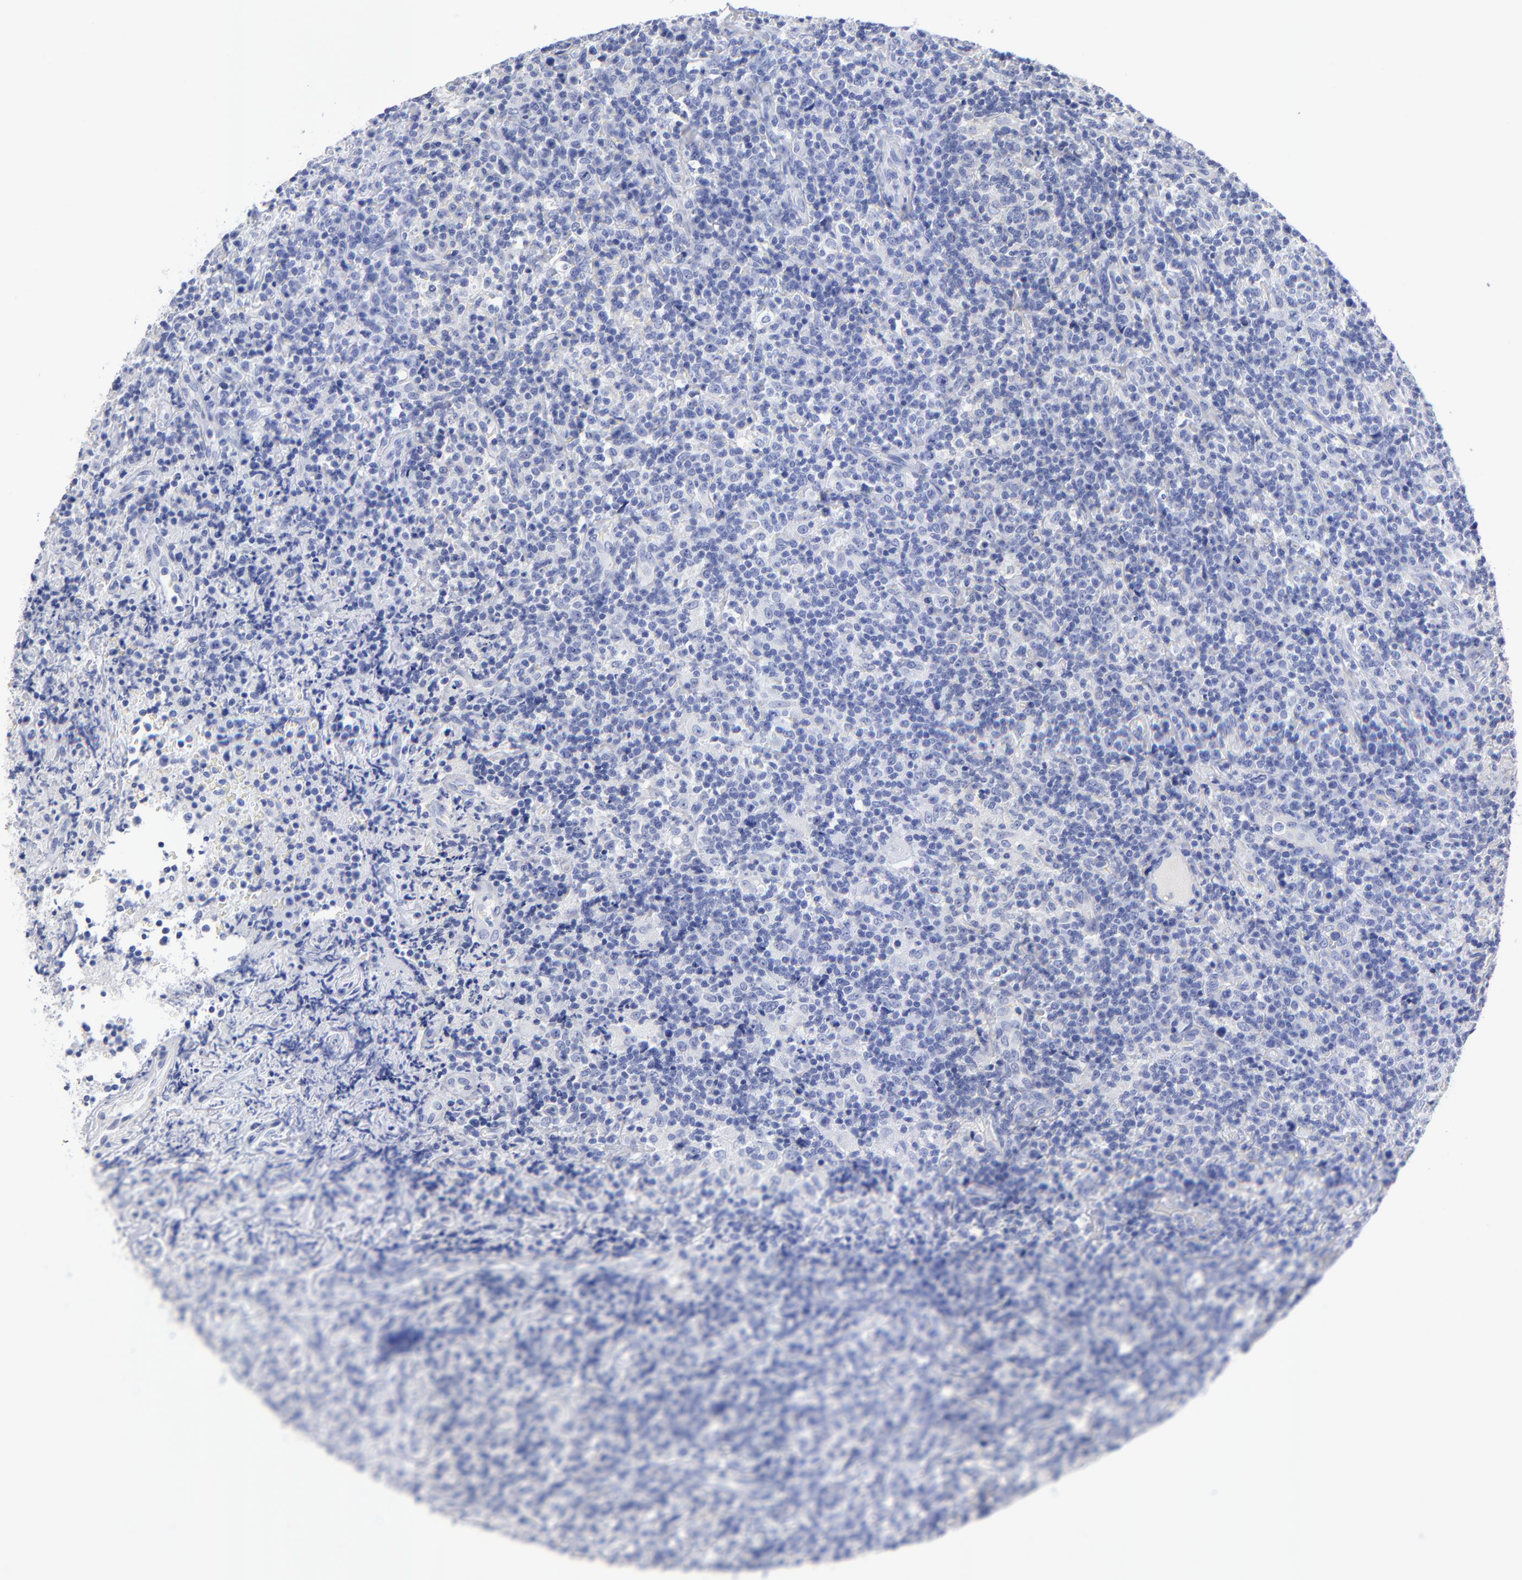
{"staining": {"intensity": "negative", "quantity": "none", "location": "none"}, "tissue": "lymphoma", "cell_type": "Tumor cells", "image_type": "cancer", "snomed": [{"axis": "morphology", "description": "Hodgkin's disease, NOS"}, {"axis": "topography", "description": "Lymph node"}], "caption": "High magnification brightfield microscopy of lymphoma stained with DAB (brown) and counterstained with hematoxylin (blue): tumor cells show no significant positivity. (Brightfield microscopy of DAB (3,3'-diaminobenzidine) immunohistochemistry at high magnification).", "gene": "ACY1", "patient": {"sex": "male", "age": 65}}